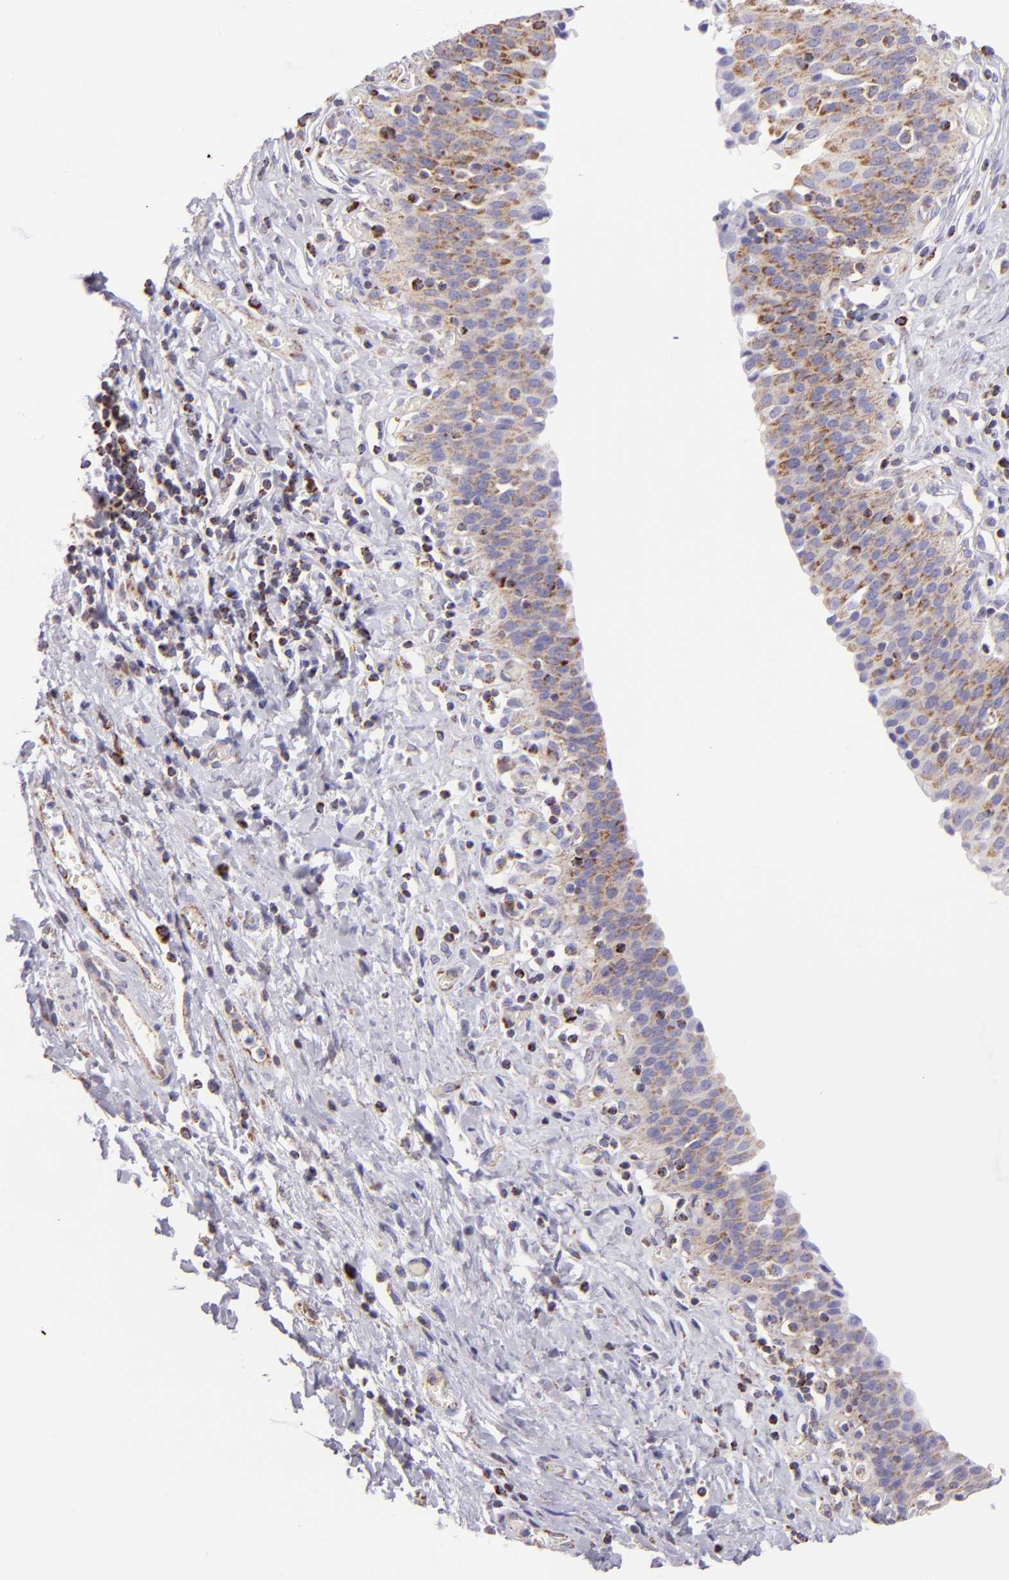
{"staining": {"intensity": "weak", "quantity": ">75%", "location": "cytoplasmic/membranous"}, "tissue": "urinary bladder", "cell_type": "Urothelial cells", "image_type": "normal", "snomed": [{"axis": "morphology", "description": "Normal tissue, NOS"}, {"axis": "topography", "description": "Urinary bladder"}], "caption": "Protein staining shows weak cytoplasmic/membranous staining in approximately >75% of urothelial cells in unremarkable urinary bladder.", "gene": "HSPD1", "patient": {"sex": "male", "age": 51}}